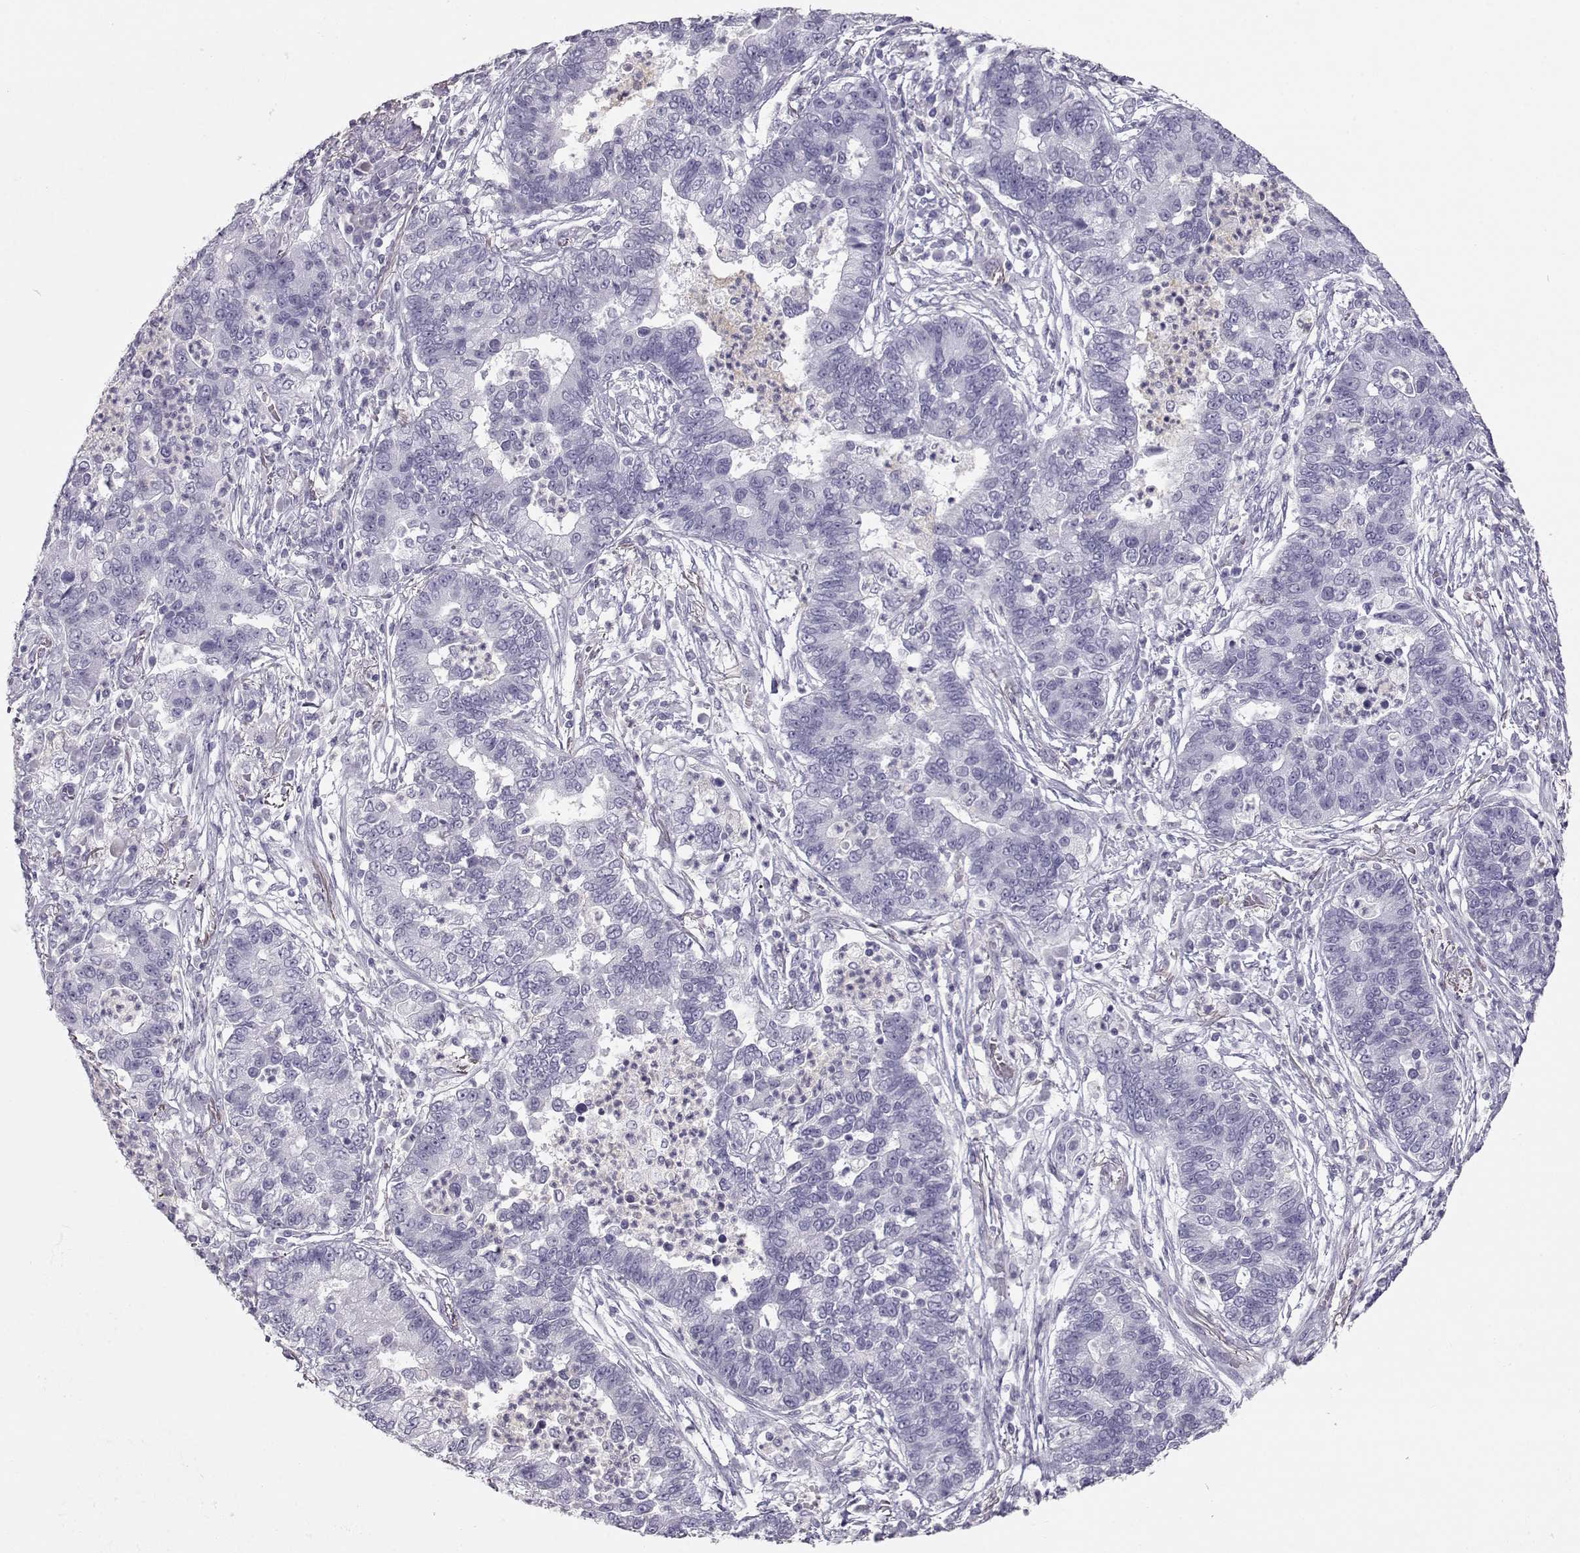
{"staining": {"intensity": "negative", "quantity": "none", "location": "none"}, "tissue": "lung cancer", "cell_type": "Tumor cells", "image_type": "cancer", "snomed": [{"axis": "morphology", "description": "Adenocarcinoma, NOS"}, {"axis": "topography", "description": "Lung"}], "caption": "A micrograph of lung adenocarcinoma stained for a protein displays no brown staining in tumor cells.", "gene": "MIP", "patient": {"sex": "female", "age": 57}}